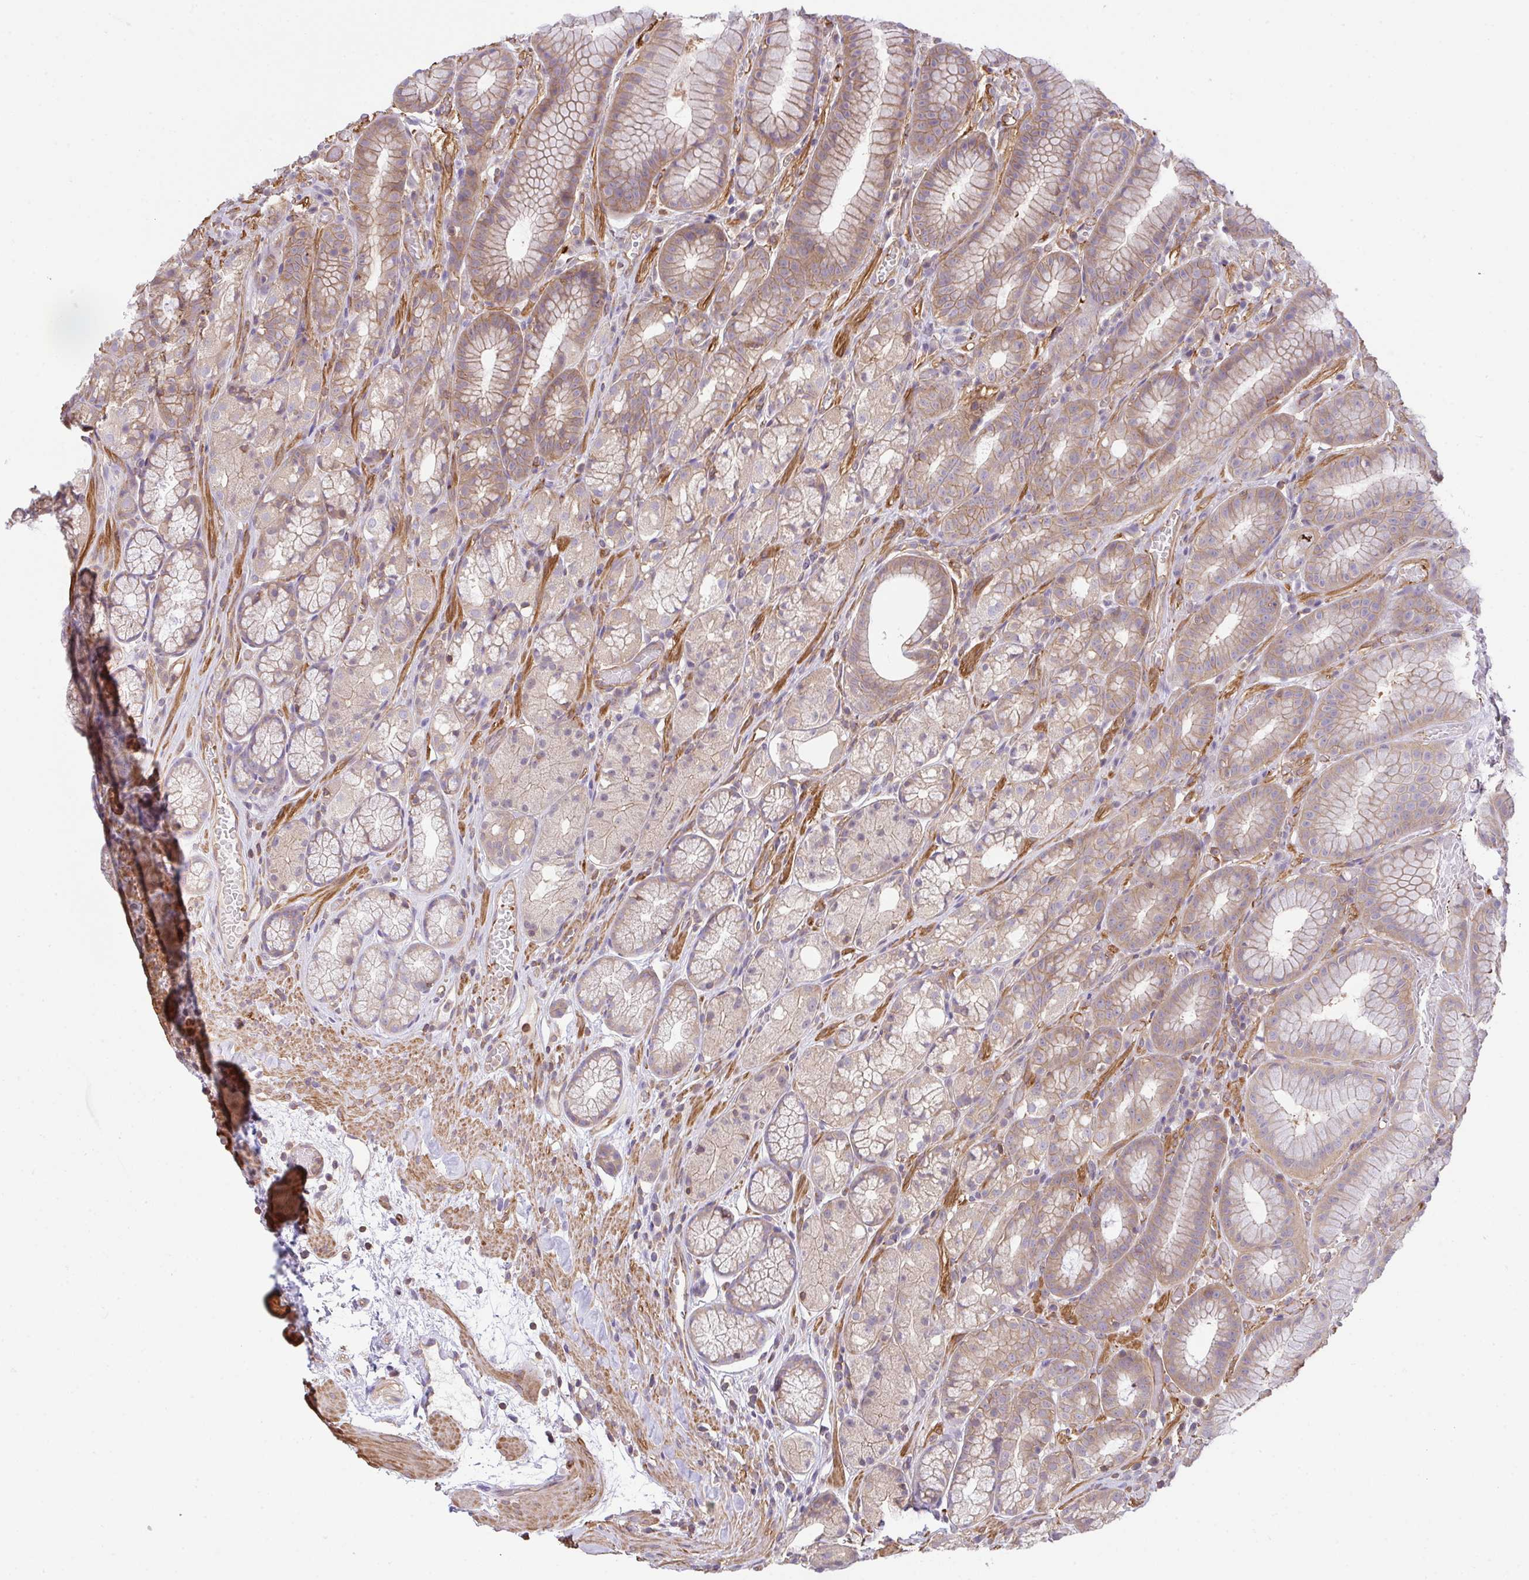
{"staining": {"intensity": "weak", "quantity": "25%-75%", "location": "cytoplasmic/membranous"}, "tissue": "stomach", "cell_type": "Glandular cells", "image_type": "normal", "snomed": [{"axis": "morphology", "description": "Normal tissue, NOS"}, {"axis": "topography", "description": "Smooth muscle"}, {"axis": "topography", "description": "Stomach"}], "caption": "IHC of unremarkable stomach reveals low levels of weak cytoplasmic/membranous expression in about 25%-75% of glandular cells.", "gene": "TMEM229A", "patient": {"sex": "male", "age": 70}}